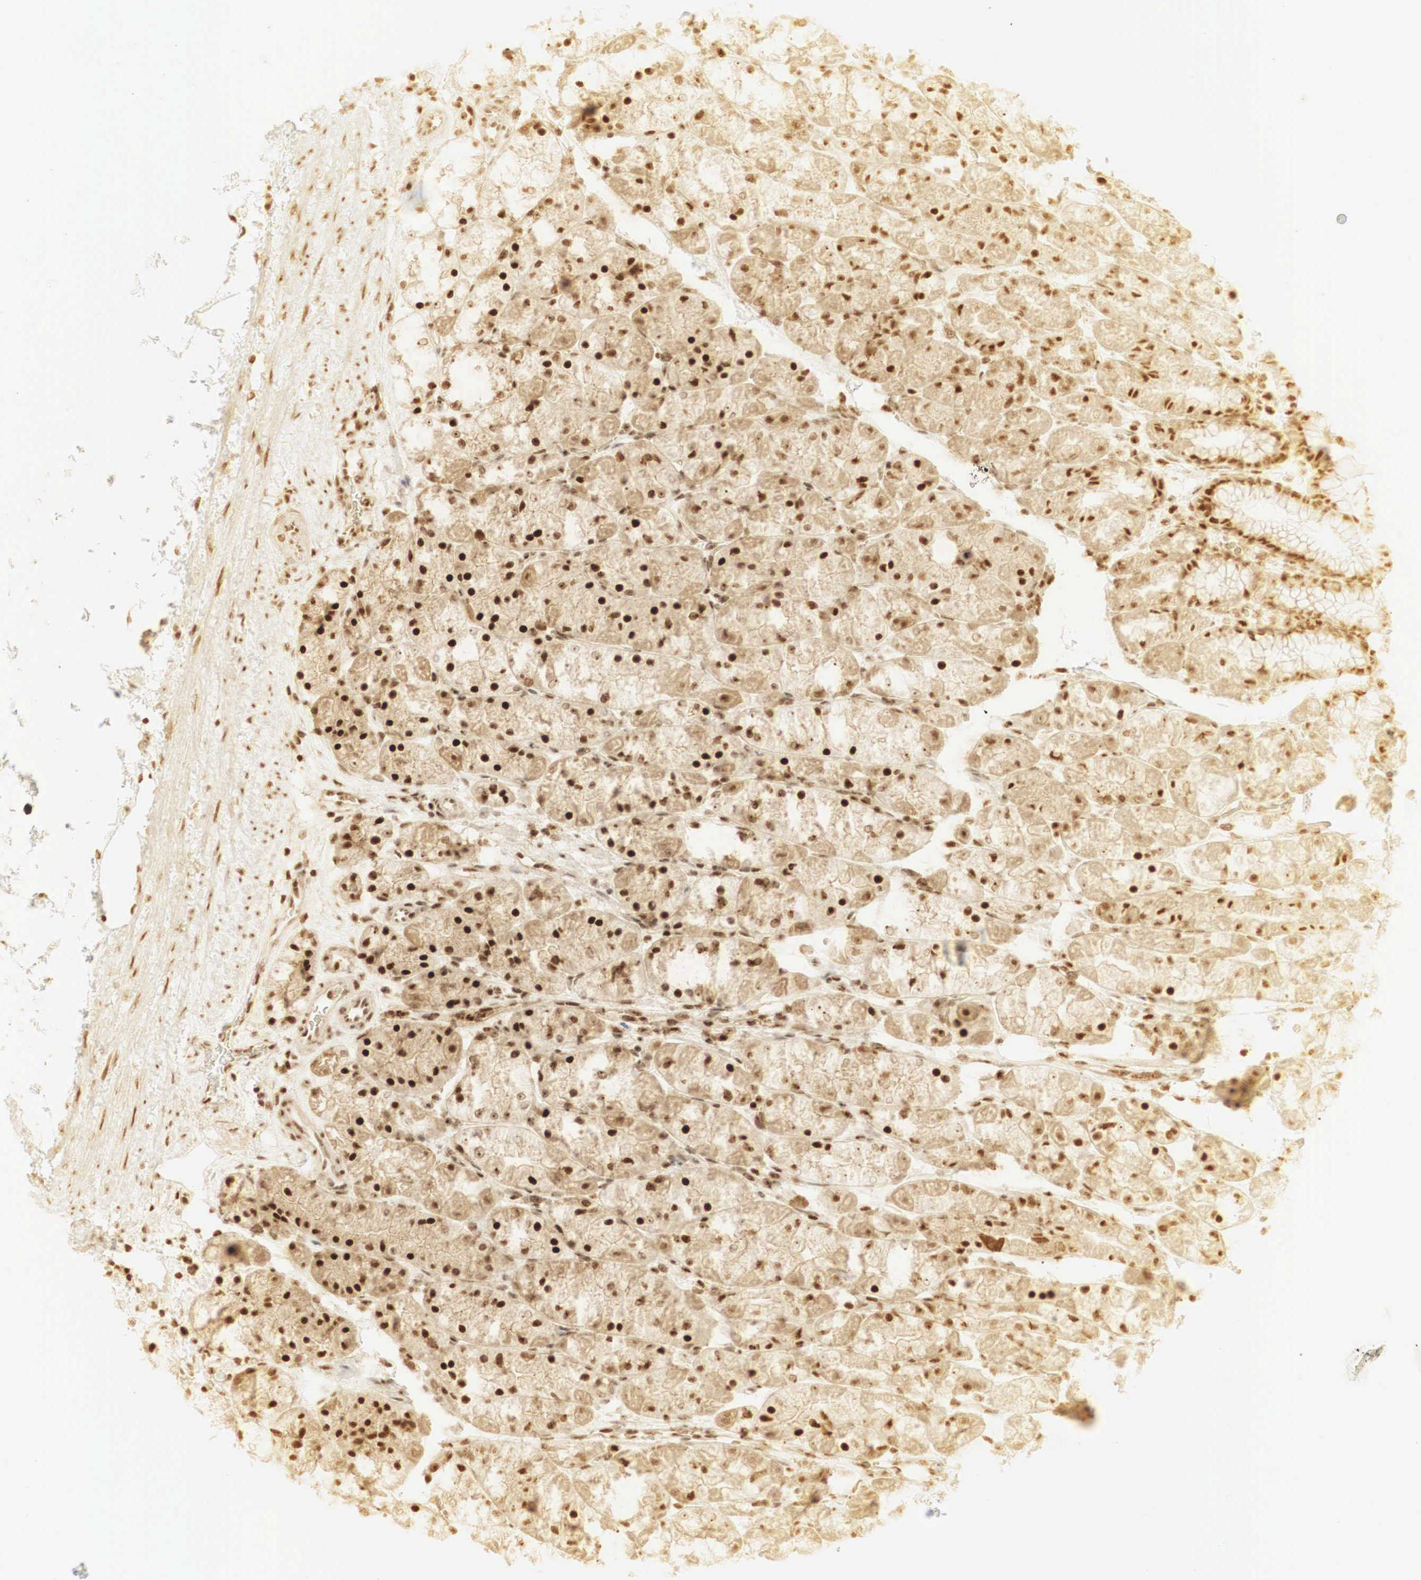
{"staining": {"intensity": "strong", "quantity": ">75%", "location": "cytoplasmic/membranous,nuclear"}, "tissue": "stomach", "cell_type": "Glandular cells", "image_type": "normal", "snomed": [{"axis": "morphology", "description": "Adenocarcinoma, NOS"}, {"axis": "topography", "description": "Stomach, upper"}], "caption": "DAB immunohistochemical staining of normal human stomach demonstrates strong cytoplasmic/membranous,nuclear protein expression in about >75% of glandular cells.", "gene": "RNF113A", "patient": {"sex": "male", "age": 47}}